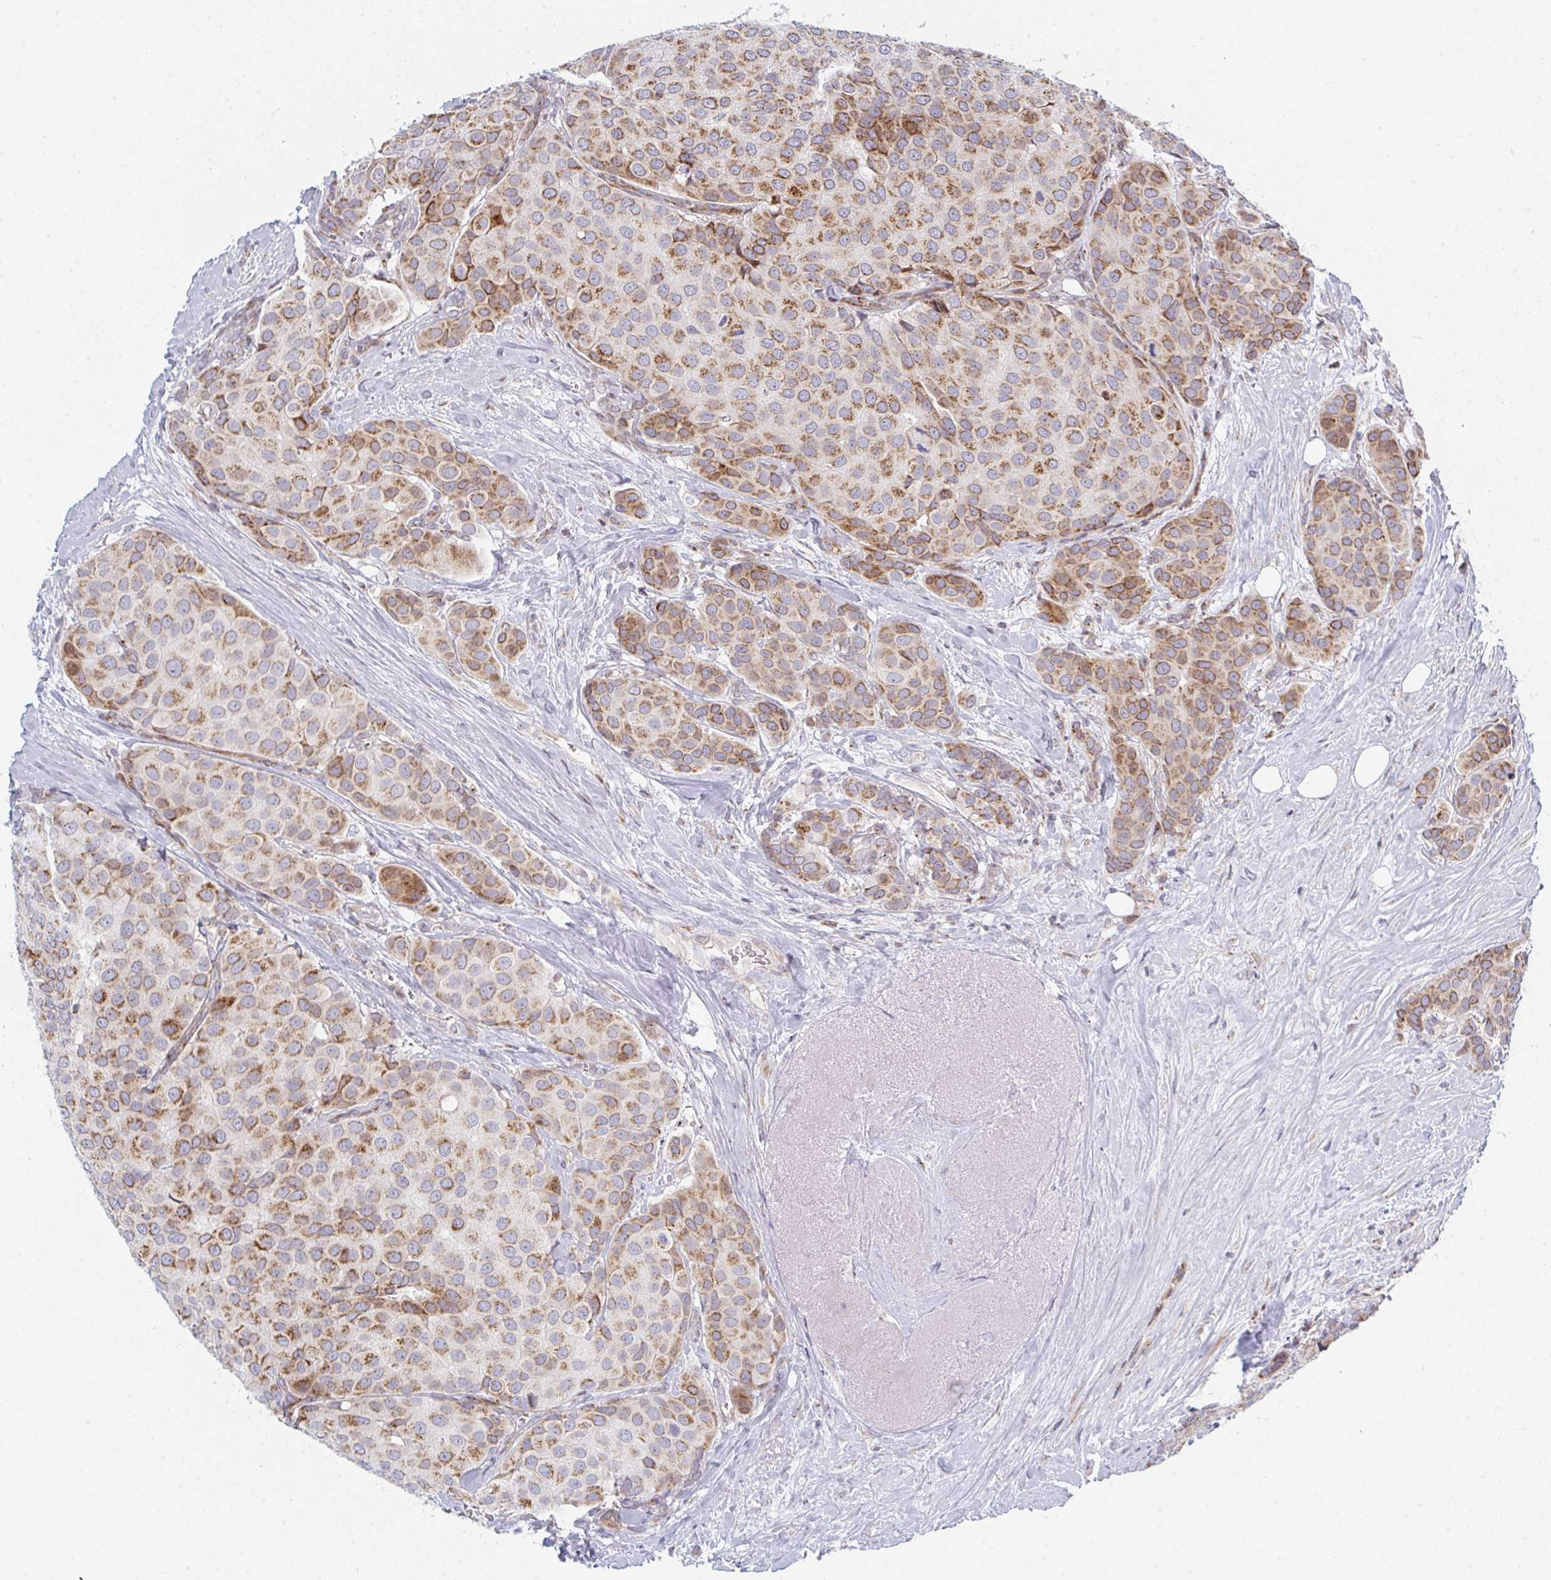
{"staining": {"intensity": "moderate", "quantity": ">75%", "location": "cytoplasmic/membranous"}, "tissue": "breast cancer", "cell_type": "Tumor cells", "image_type": "cancer", "snomed": [{"axis": "morphology", "description": "Duct carcinoma"}, {"axis": "topography", "description": "Breast"}], "caption": "This image exhibits immunohistochemistry staining of human infiltrating ductal carcinoma (breast), with medium moderate cytoplasmic/membranous positivity in about >75% of tumor cells.", "gene": "PRKCH", "patient": {"sex": "female", "age": 70}}